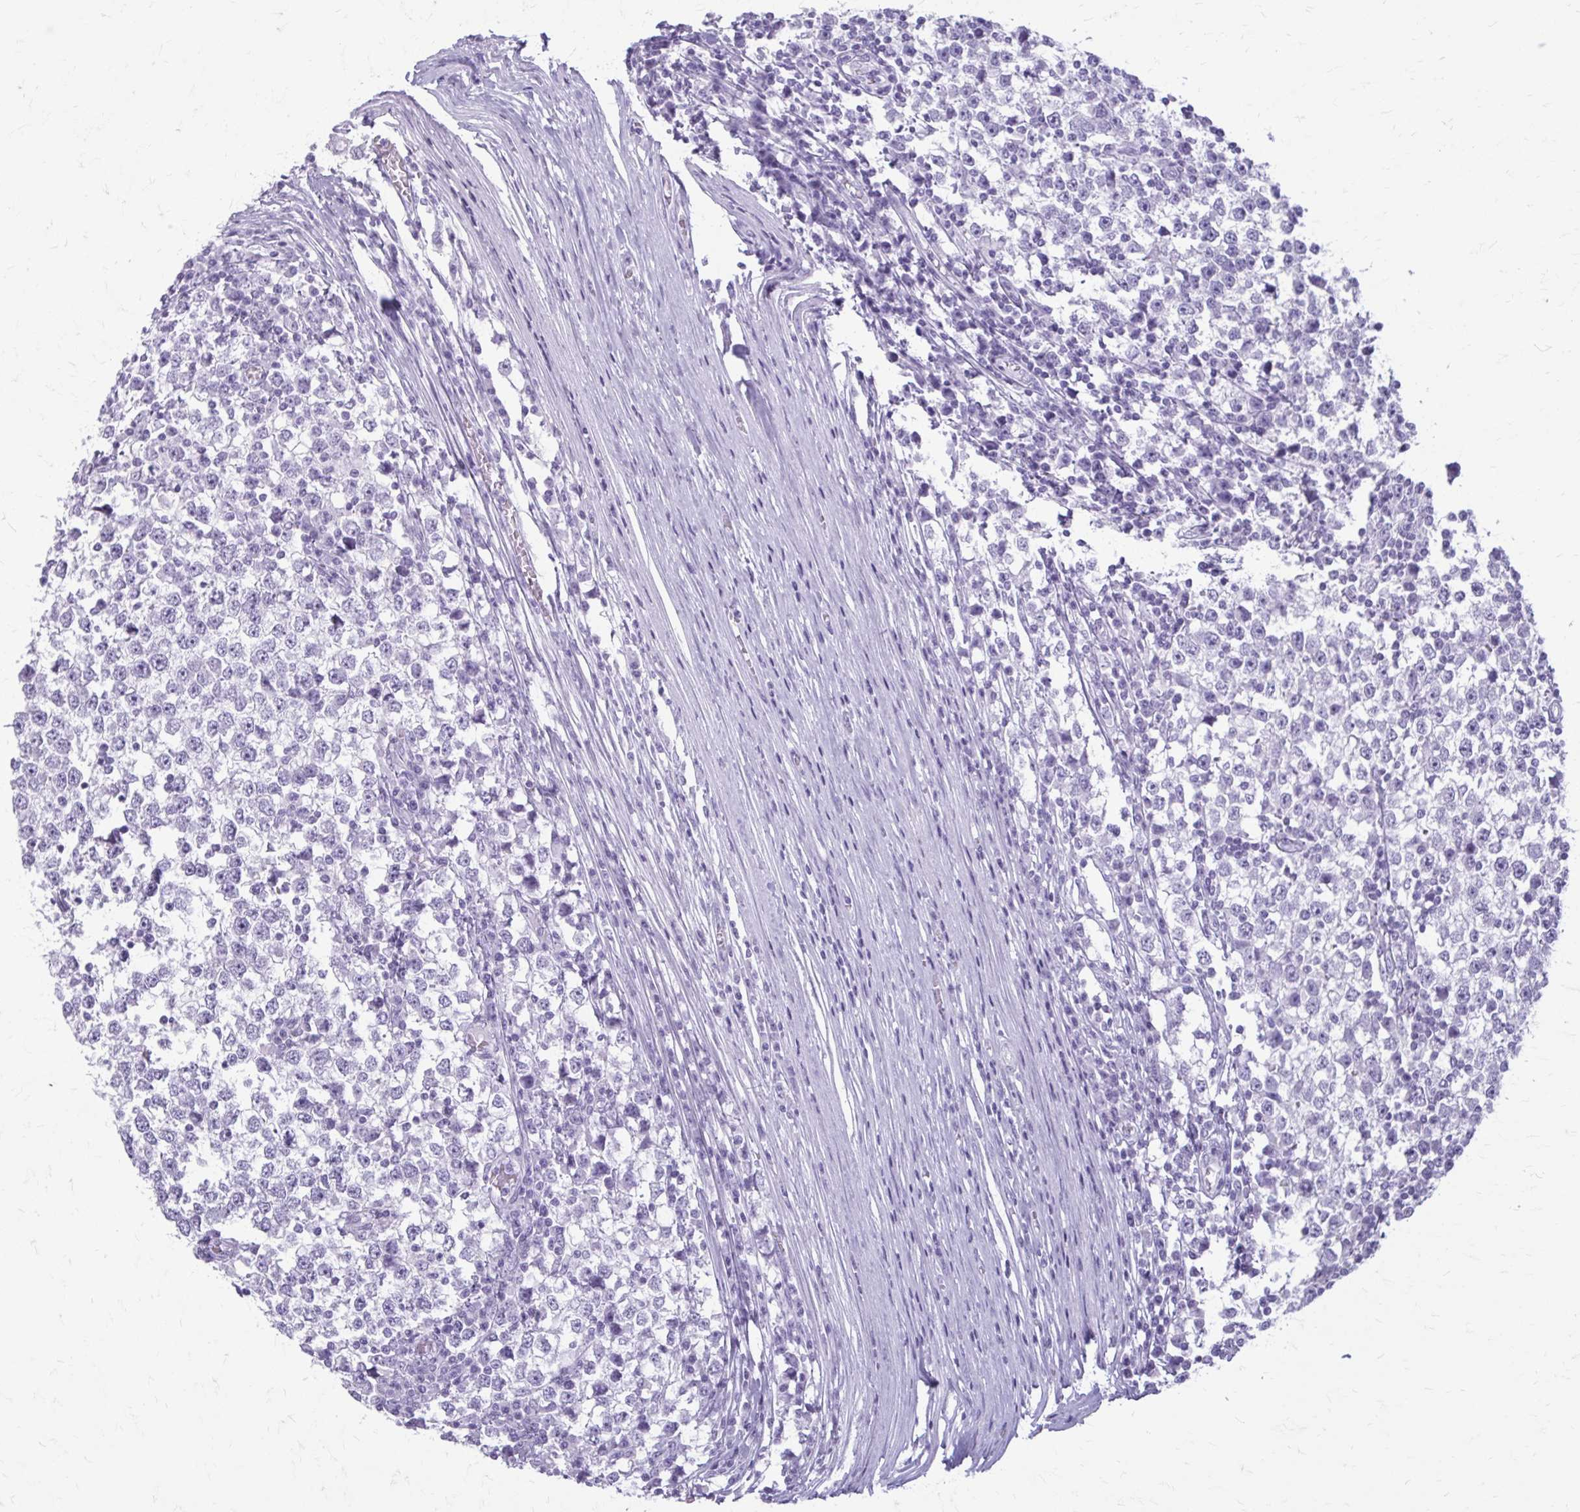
{"staining": {"intensity": "negative", "quantity": "none", "location": "none"}, "tissue": "testis cancer", "cell_type": "Tumor cells", "image_type": "cancer", "snomed": [{"axis": "morphology", "description": "Seminoma, NOS"}, {"axis": "topography", "description": "Testis"}], "caption": "Tumor cells are negative for protein expression in human testis cancer (seminoma).", "gene": "KRT5", "patient": {"sex": "male", "age": 65}}